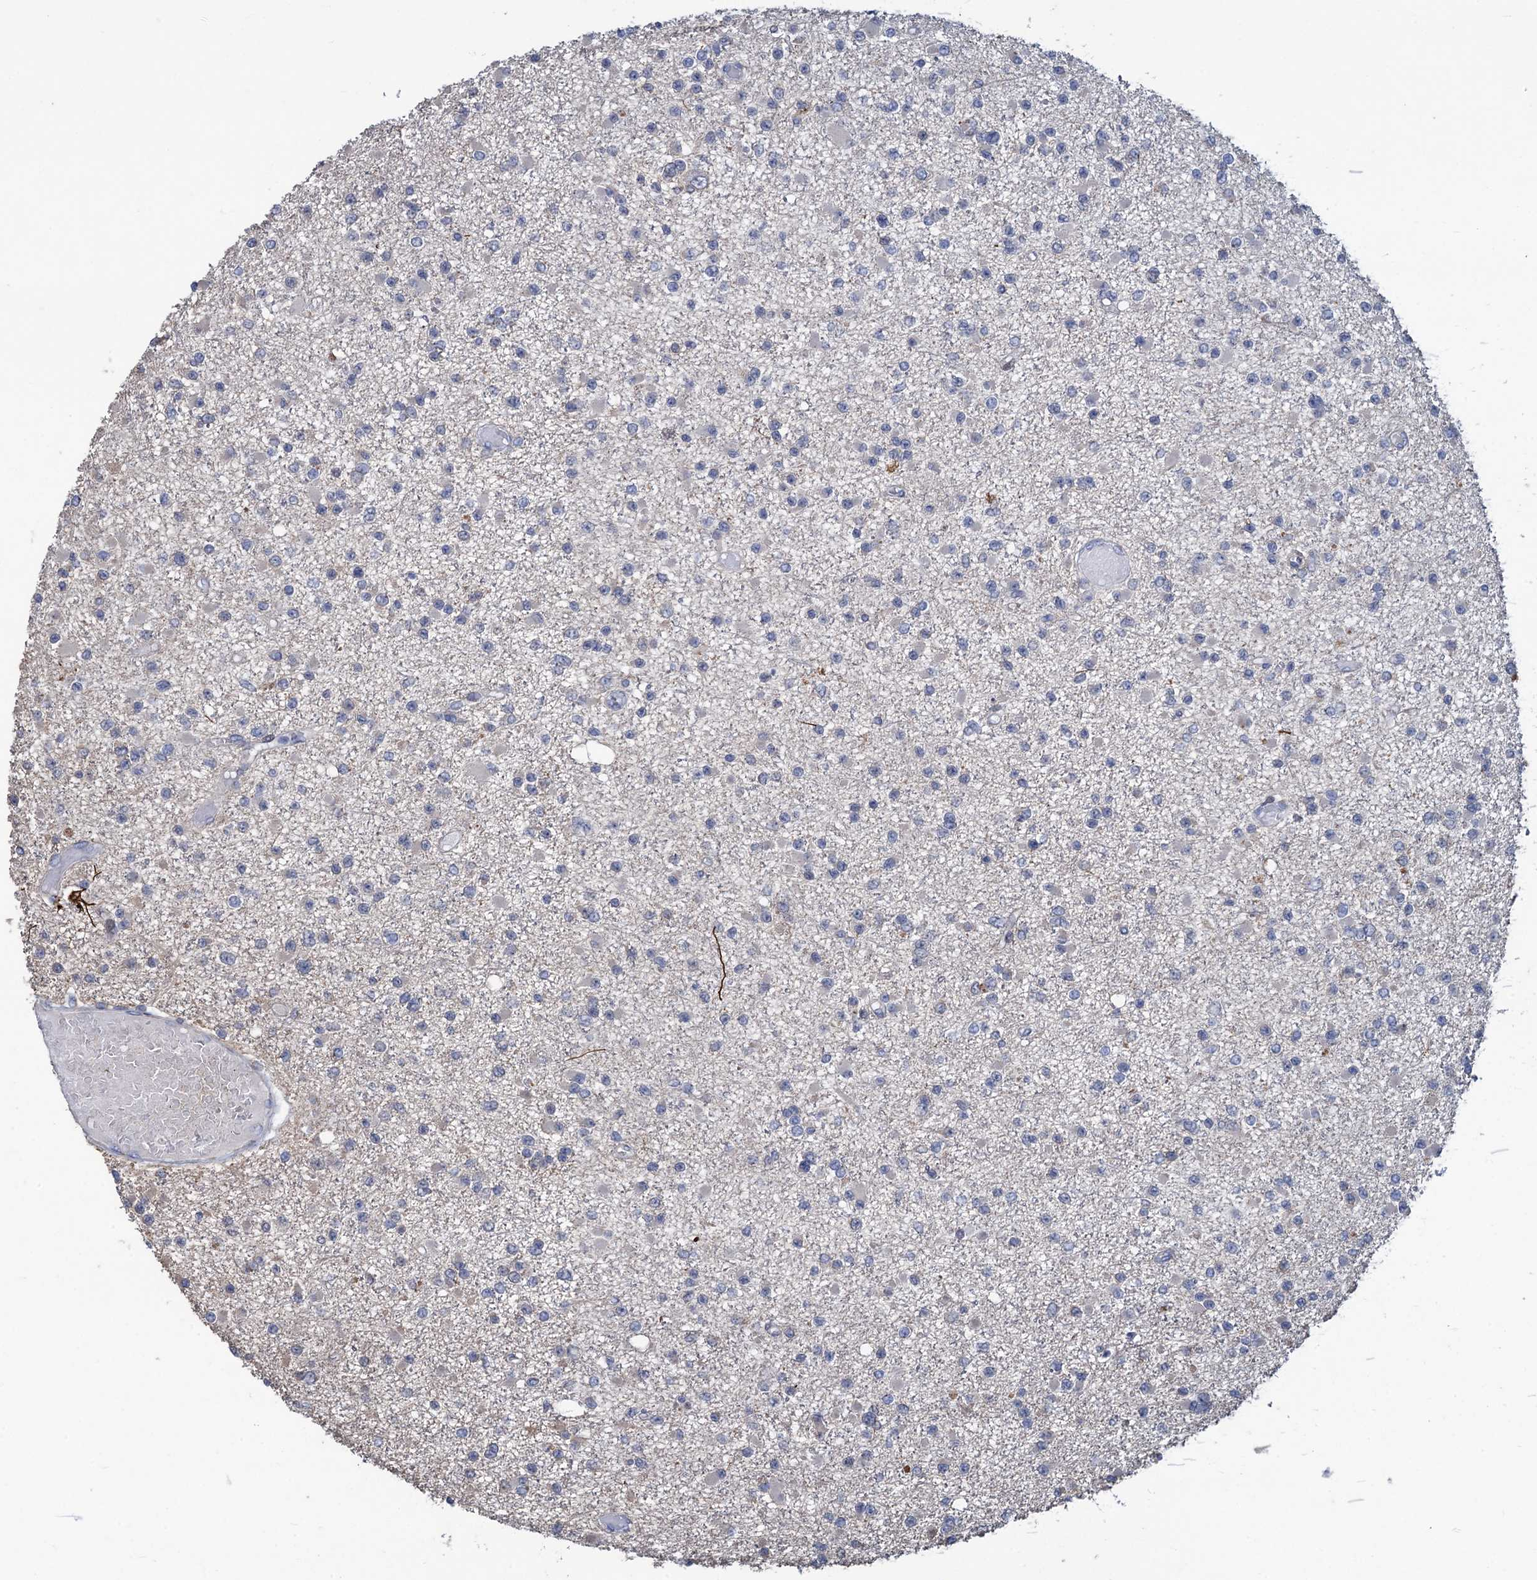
{"staining": {"intensity": "negative", "quantity": "none", "location": "none"}, "tissue": "glioma", "cell_type": "Tumor cells", "image_type": "cancer", "snomed": [{"axis": "morphology", "description": "Glioma, malignant, Low grade"}, {"axis": "topography", "description": "Brain"}], "caption": "Tumor cells show no significant expression in glioma. (Brightfield microscopy of DAB (3,3'-diaminobenzidine) IHC at high magnification).", "gene": "ESYT3", "patient": {"sex": "female", "age": 22}}